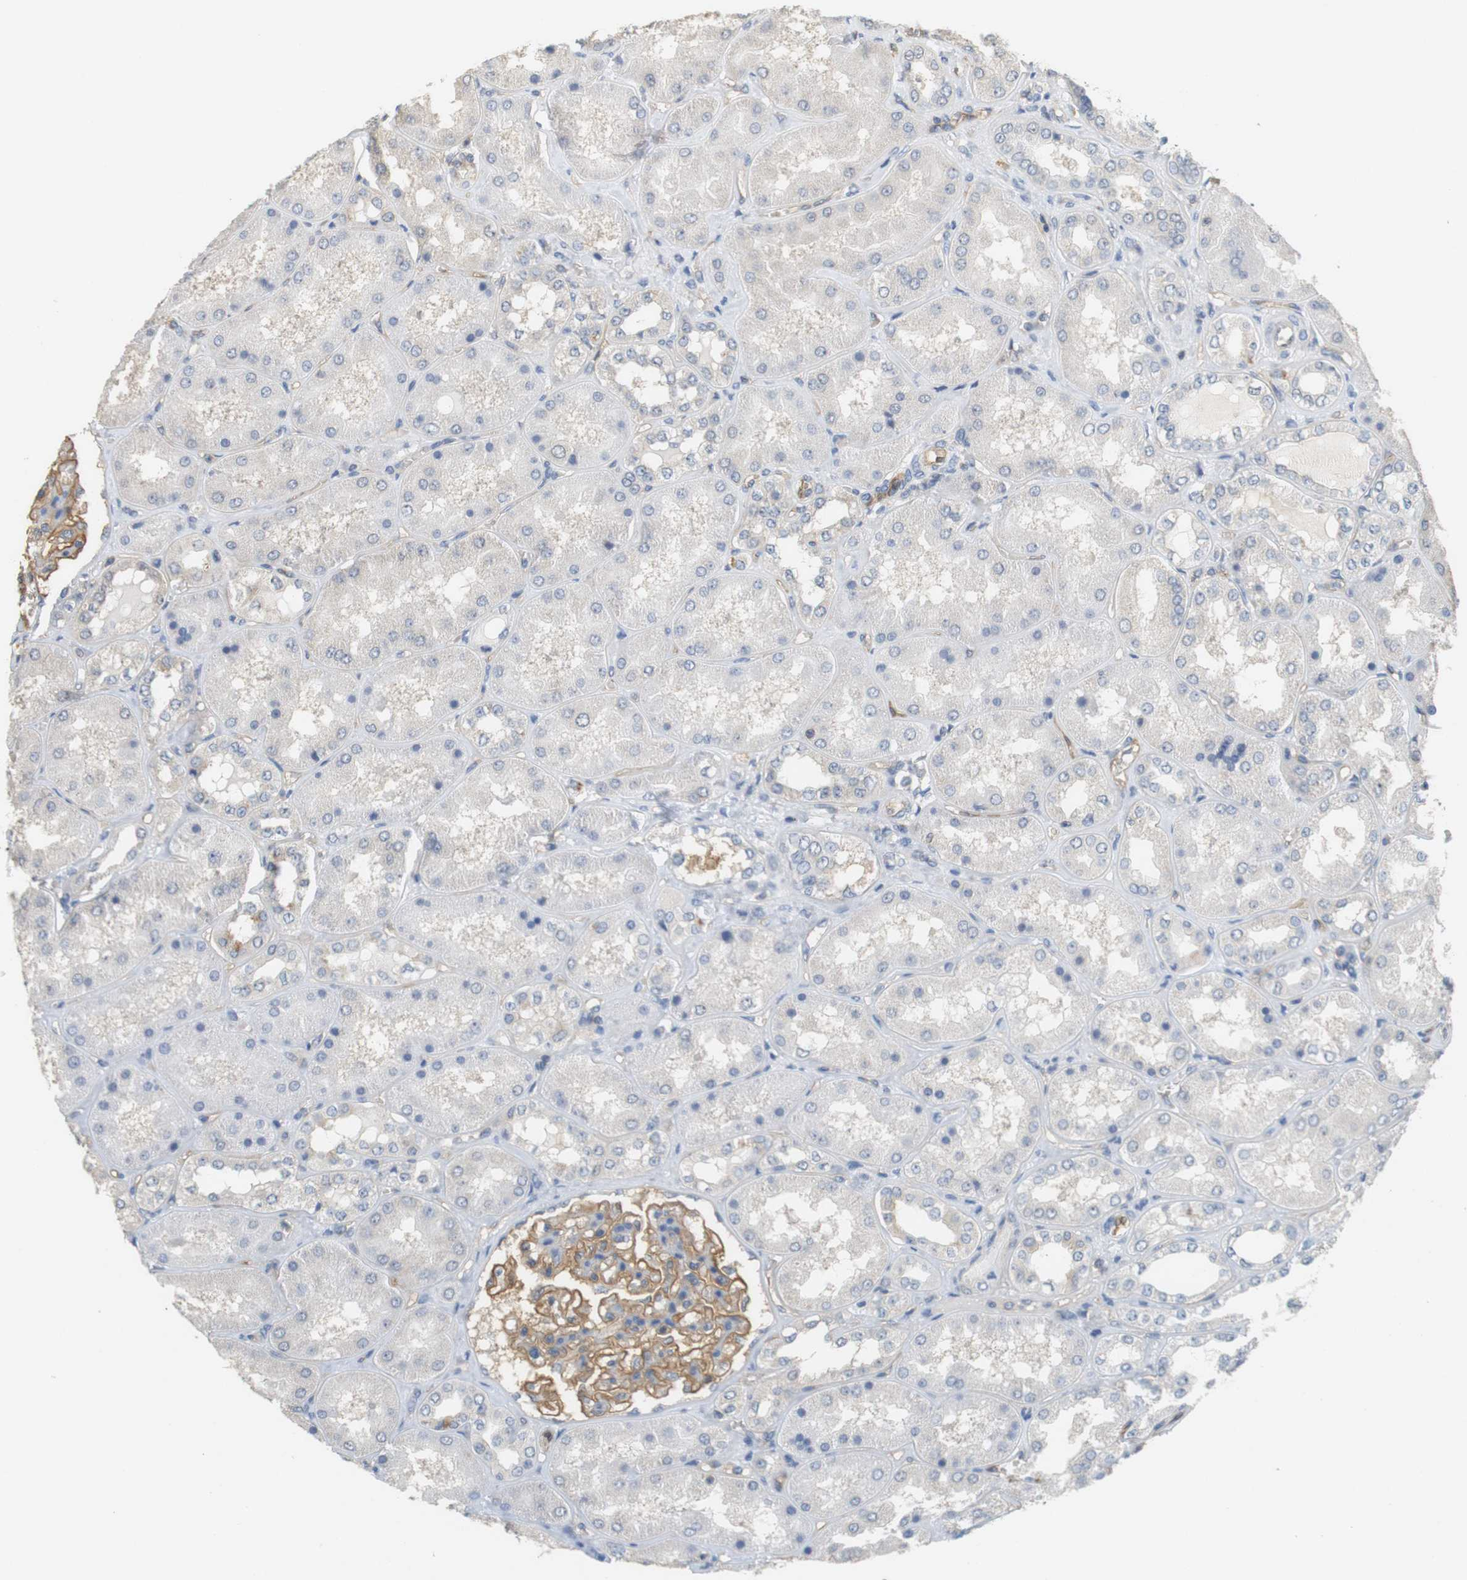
{"staining": {"intensity": "moderate", "quantity": ">75%", "location": "cytoplasmic/membranous"}, "tissue": "kidney", "cell_type": "Cells in glomeruli", "image_type": "normal", "snomed": [{"axis": "morphology", "description": "Normal tissue, NOS"}, {"axis": "topography", "description": "Kidney"}], "caption": "Protein expression by immunohistochemistry (IHC) reveals moderate cytoplasmic/membranous positivity in approximately >75% of cells in glomeruli in unremarkable kidney.", "gene": "OSR1", "patient": {"sex": "female", "age": 56}}